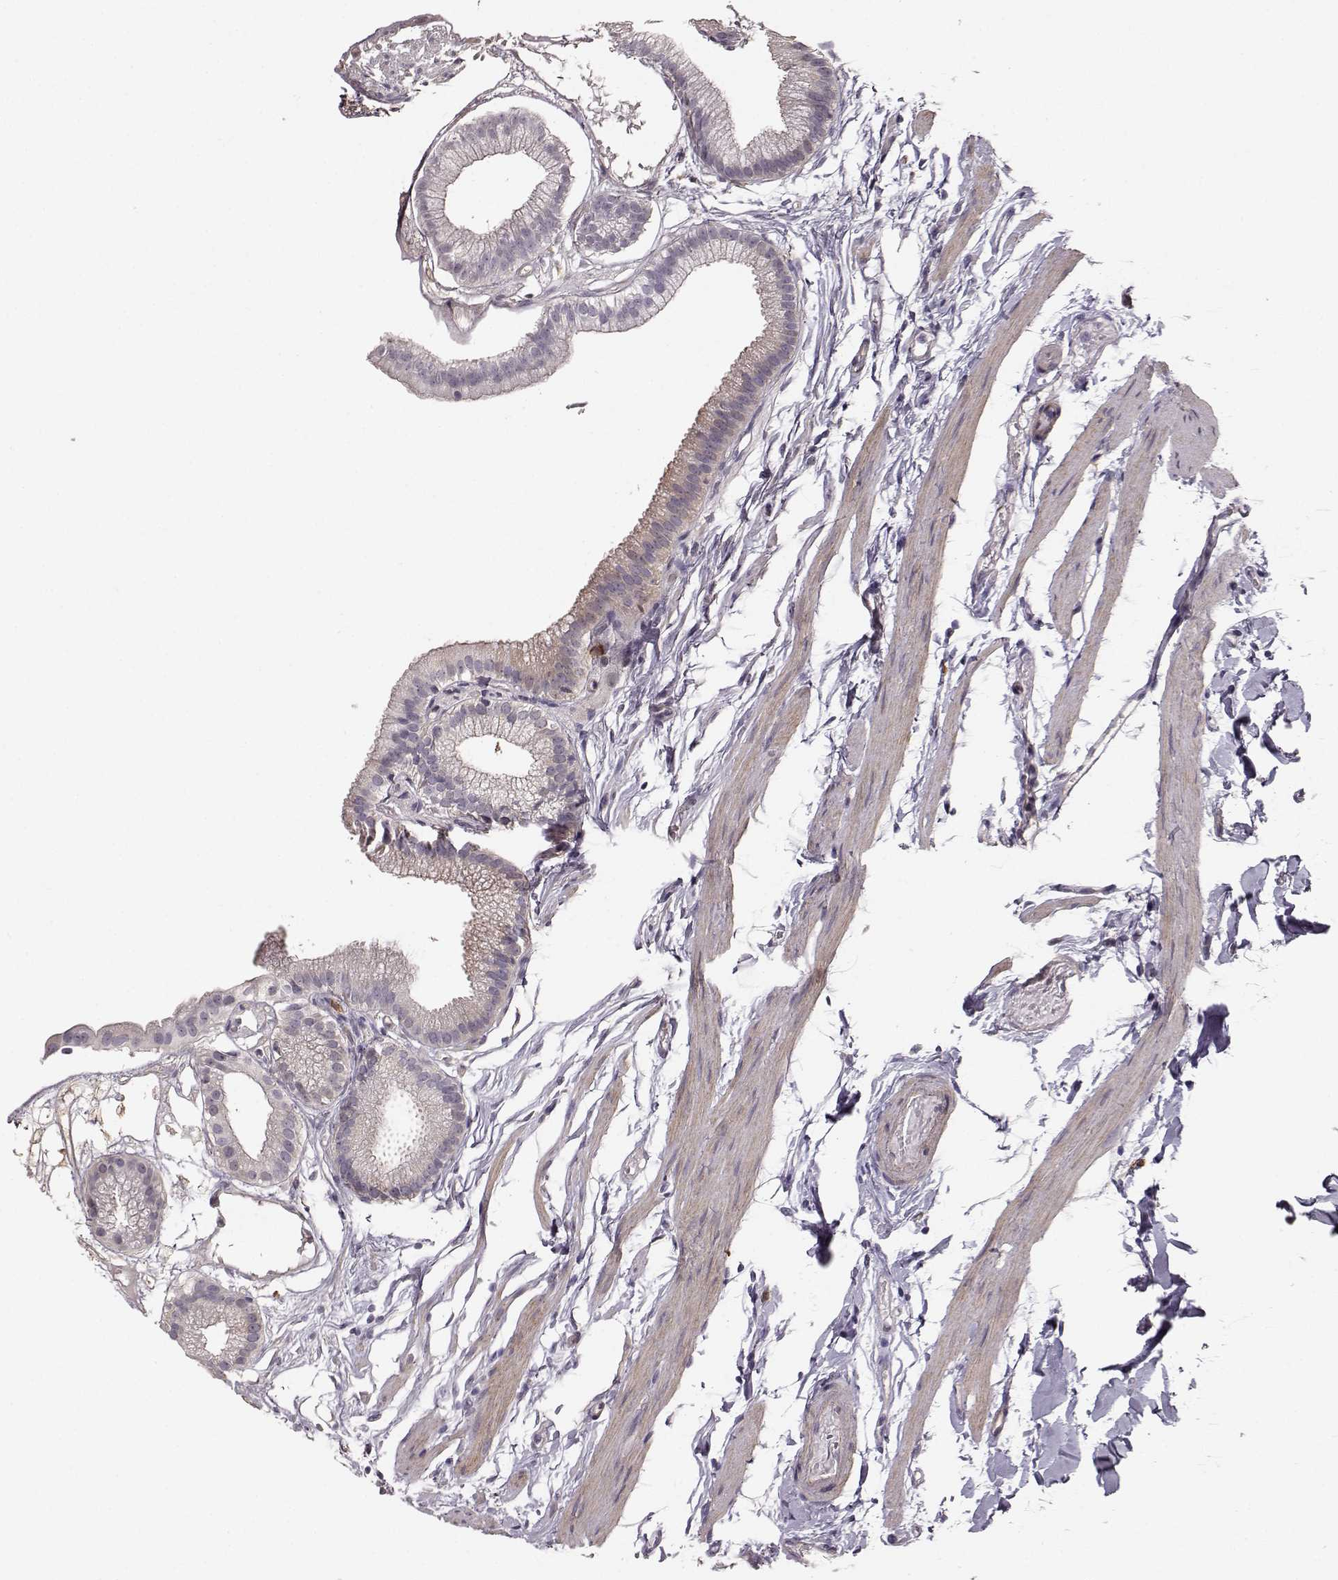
{"staining": {"intensity": "negative", "quantity": "none", "location": "none"}, "tissue": "gallbladder", "cell_type": "Glandular cells", "image_type": "normal", "snomed": [{"axis": "morphology", "description": "Normal tissue, NOS"}, {"axis": "topography", "description": "Gallbladder"}], "caption": "The immunohistochemistry (IHC) photomicrograph has no significant positivity in glandular cells of gallbladder.", "gene": "GPR50", "patient": {"sex": "female", "age": 45}}